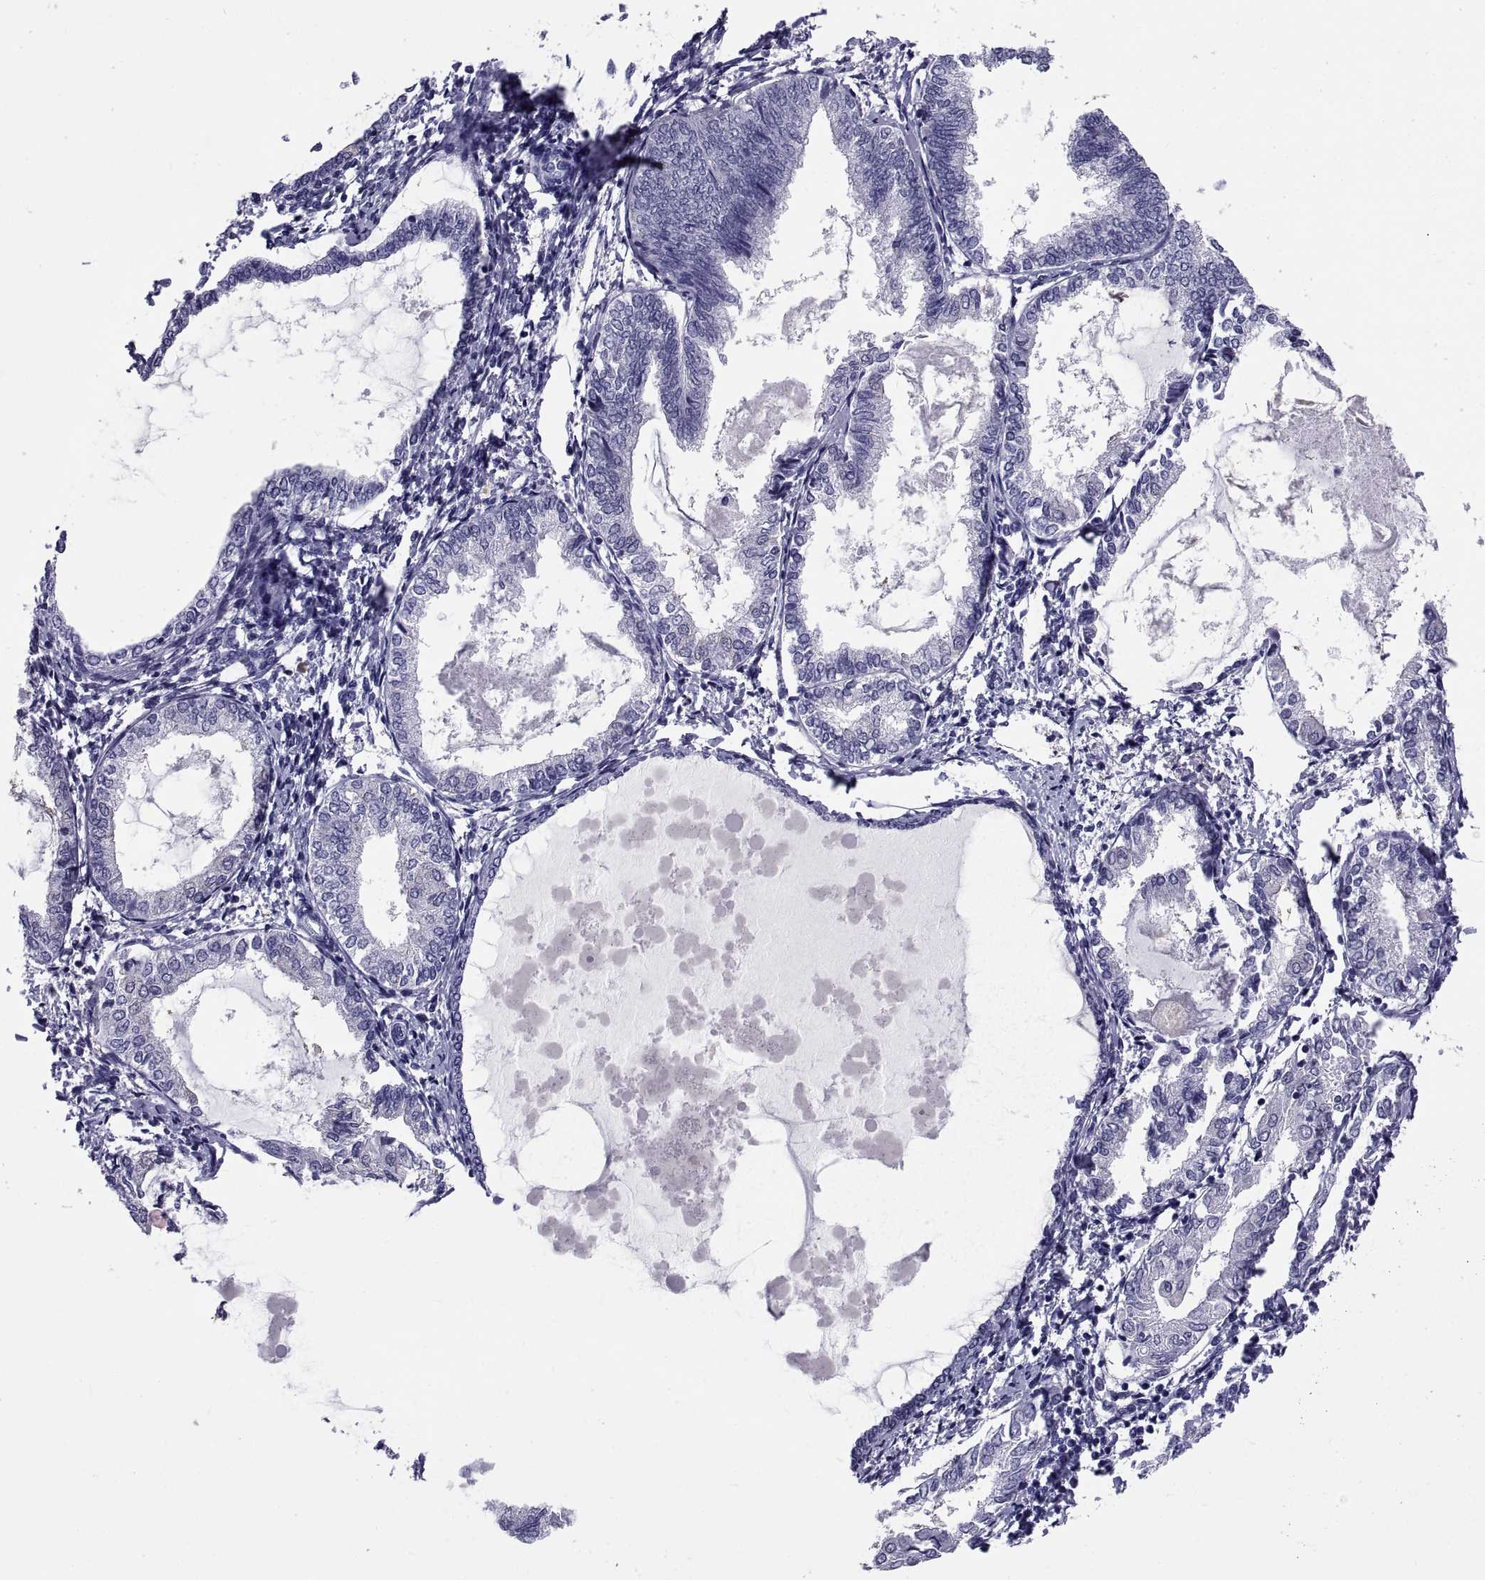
{"staining": {"intensity": "negative", "quantity": "none", "location": "none"}, "tissue": "endometrial cancer", "cell_type": "Tumor cells", "image_type": "cancer", "snomed": [{"axis": "morphology", "description": "Adenocarcinoma, NOS"}, {"axis": "topography", "description": "Endometrium"}], "caption": "Immunohistochemistry image of neoplastic tissue: endometrial adenocarcinoma stained with DAB displays no significant protein positivity in tumor cells. (DAB (3,3'-diaminobenzidine) immunohistochemistry, high magnification).", "gene": "TGFBR3L", "patient": {"sex": "female", "age": 68}}